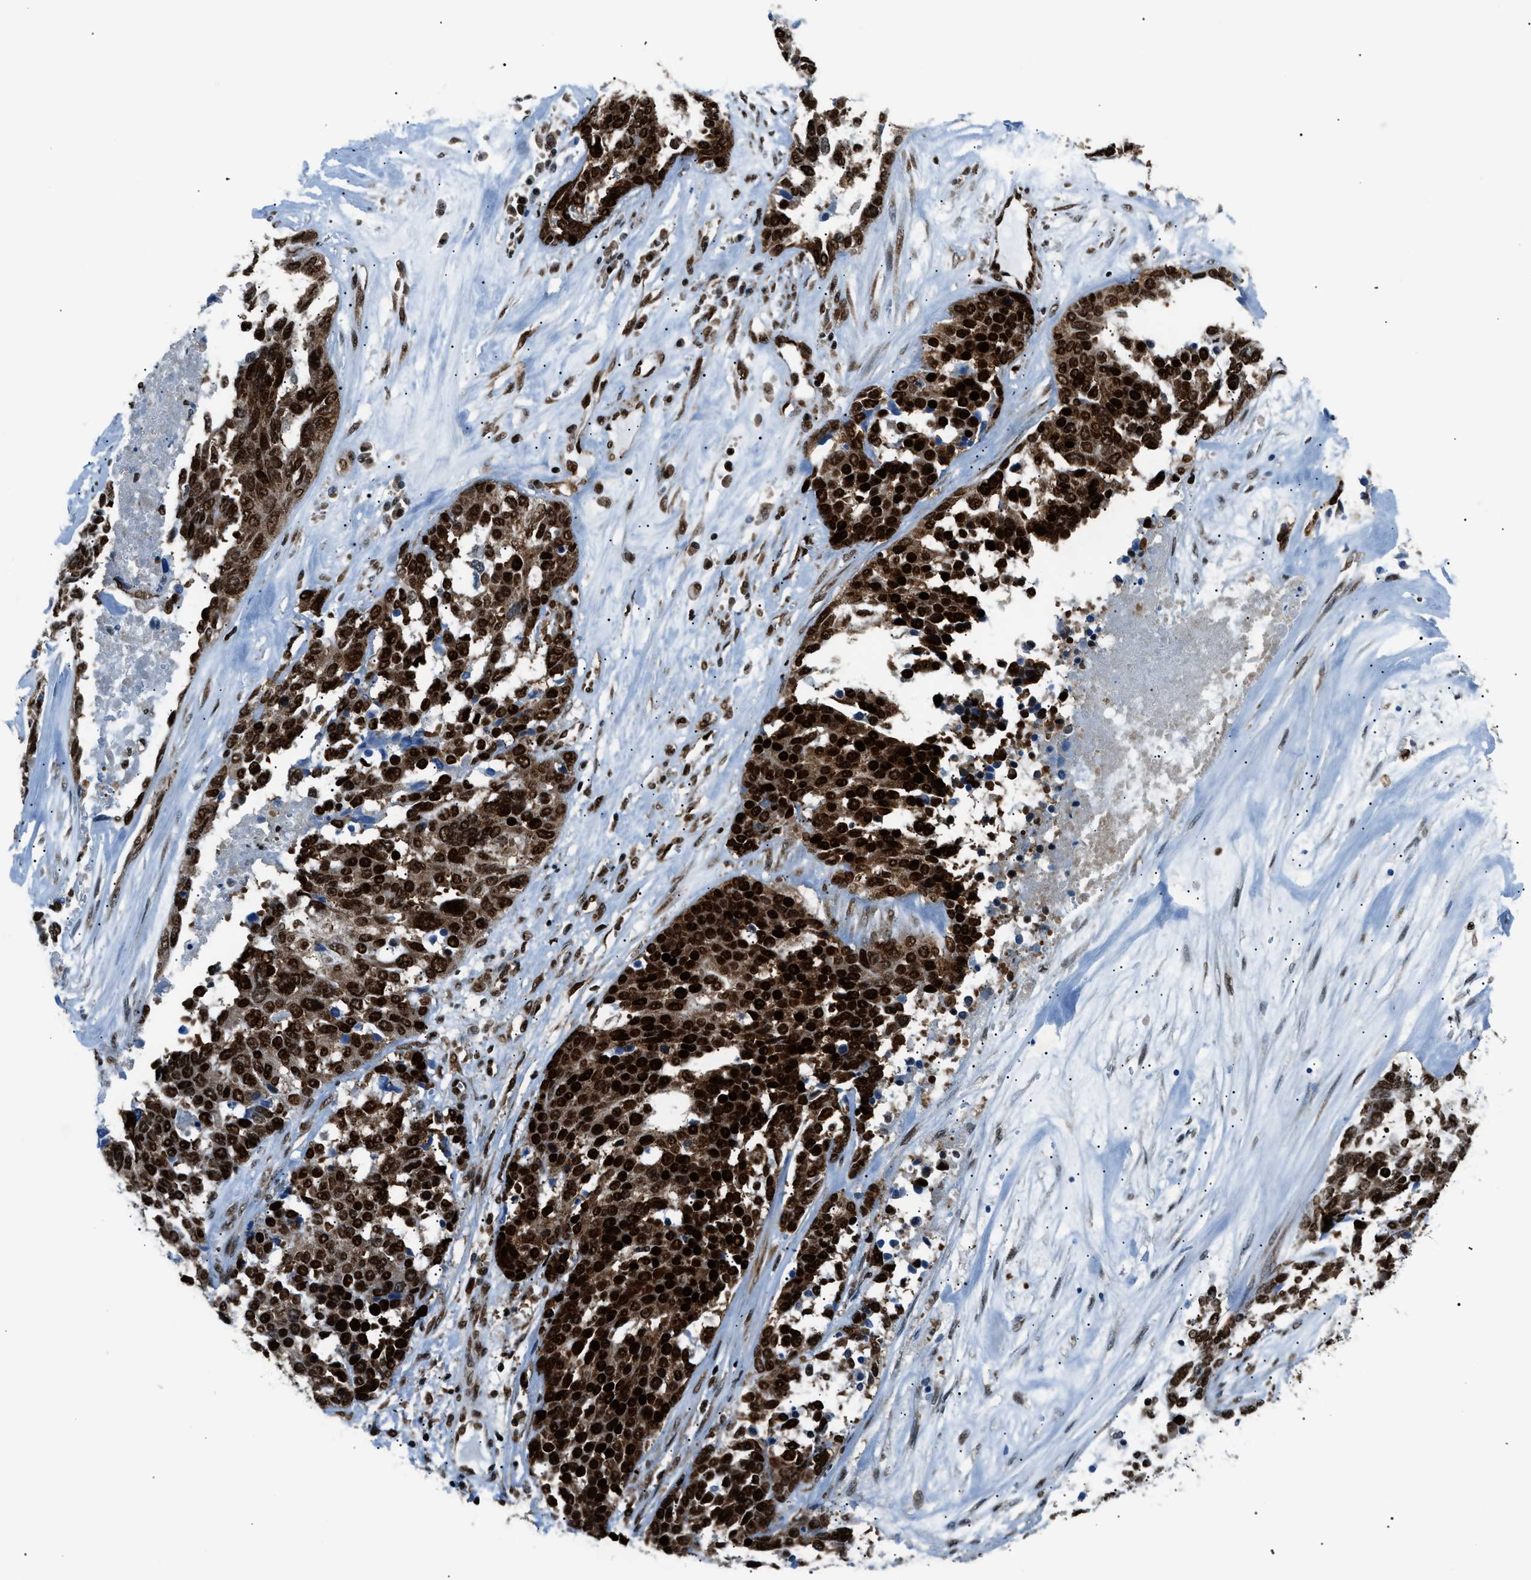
{"staining": {"intensity": "strong", "quantity": ">75%", "location": "cytoplasmic/membranous,nuclear"}, "tissue": "ovarian cancer", "cell_type": "Tumor cells", "image_type": "cancer", "snomed": [{"axis": "morphology", "description": "Cystadenocarcinoma, serous, NOS"}, {"axis": "topography", "description": "Ovary"}], "caption": "Immunohistochemistry (IHC) image of neoplastic tissue: ovarian serous cystadenocarcinoma stained using IHC reveals high levels of strong protein expression localized specifically in the cytoplasmic/membranous and nuclear of tumor cells, appearing as a cytoplasmic/membranous and nuclear brown color.", "gene": "HNRNPK", "patient": {"sex": "female", "age": 44}}